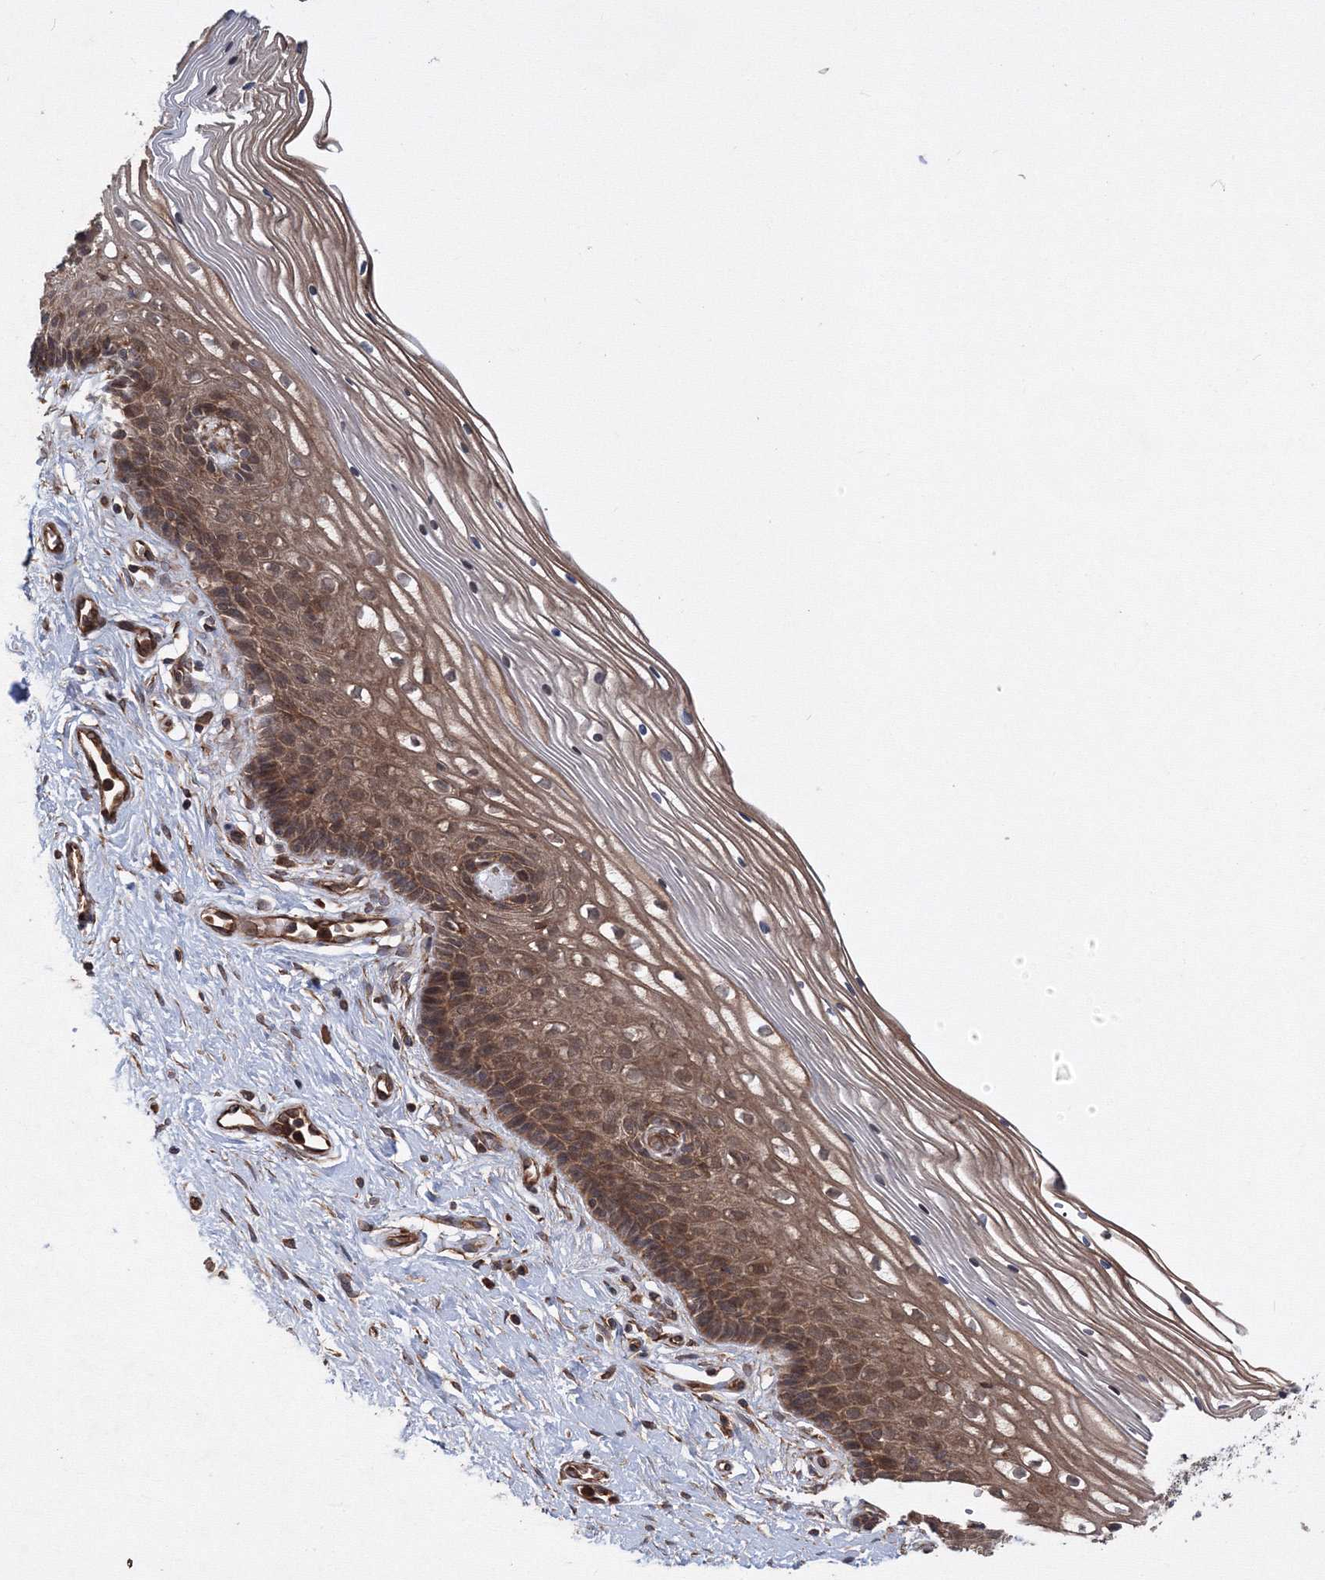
{"staining": {"intensity": "weak", "quantity": ">75%", "location": "cytoplasmic/membranous"}, "tissue": "cervix", "cell_type": "Glandular cells", "image_type": "normal", "snomed": [{"axis": "morphology", "description": "Normal tissue, NOS"}, {"axis": "topography", "description": "Cervix"}], "caption": "Human cervix stained with a brown dye demonstrates weak cytoplasmic/membranous positive expression in approximately >75% of glandular cells.", "gene": "ATG3", "patient": {"sex": "female", "age": 33}}